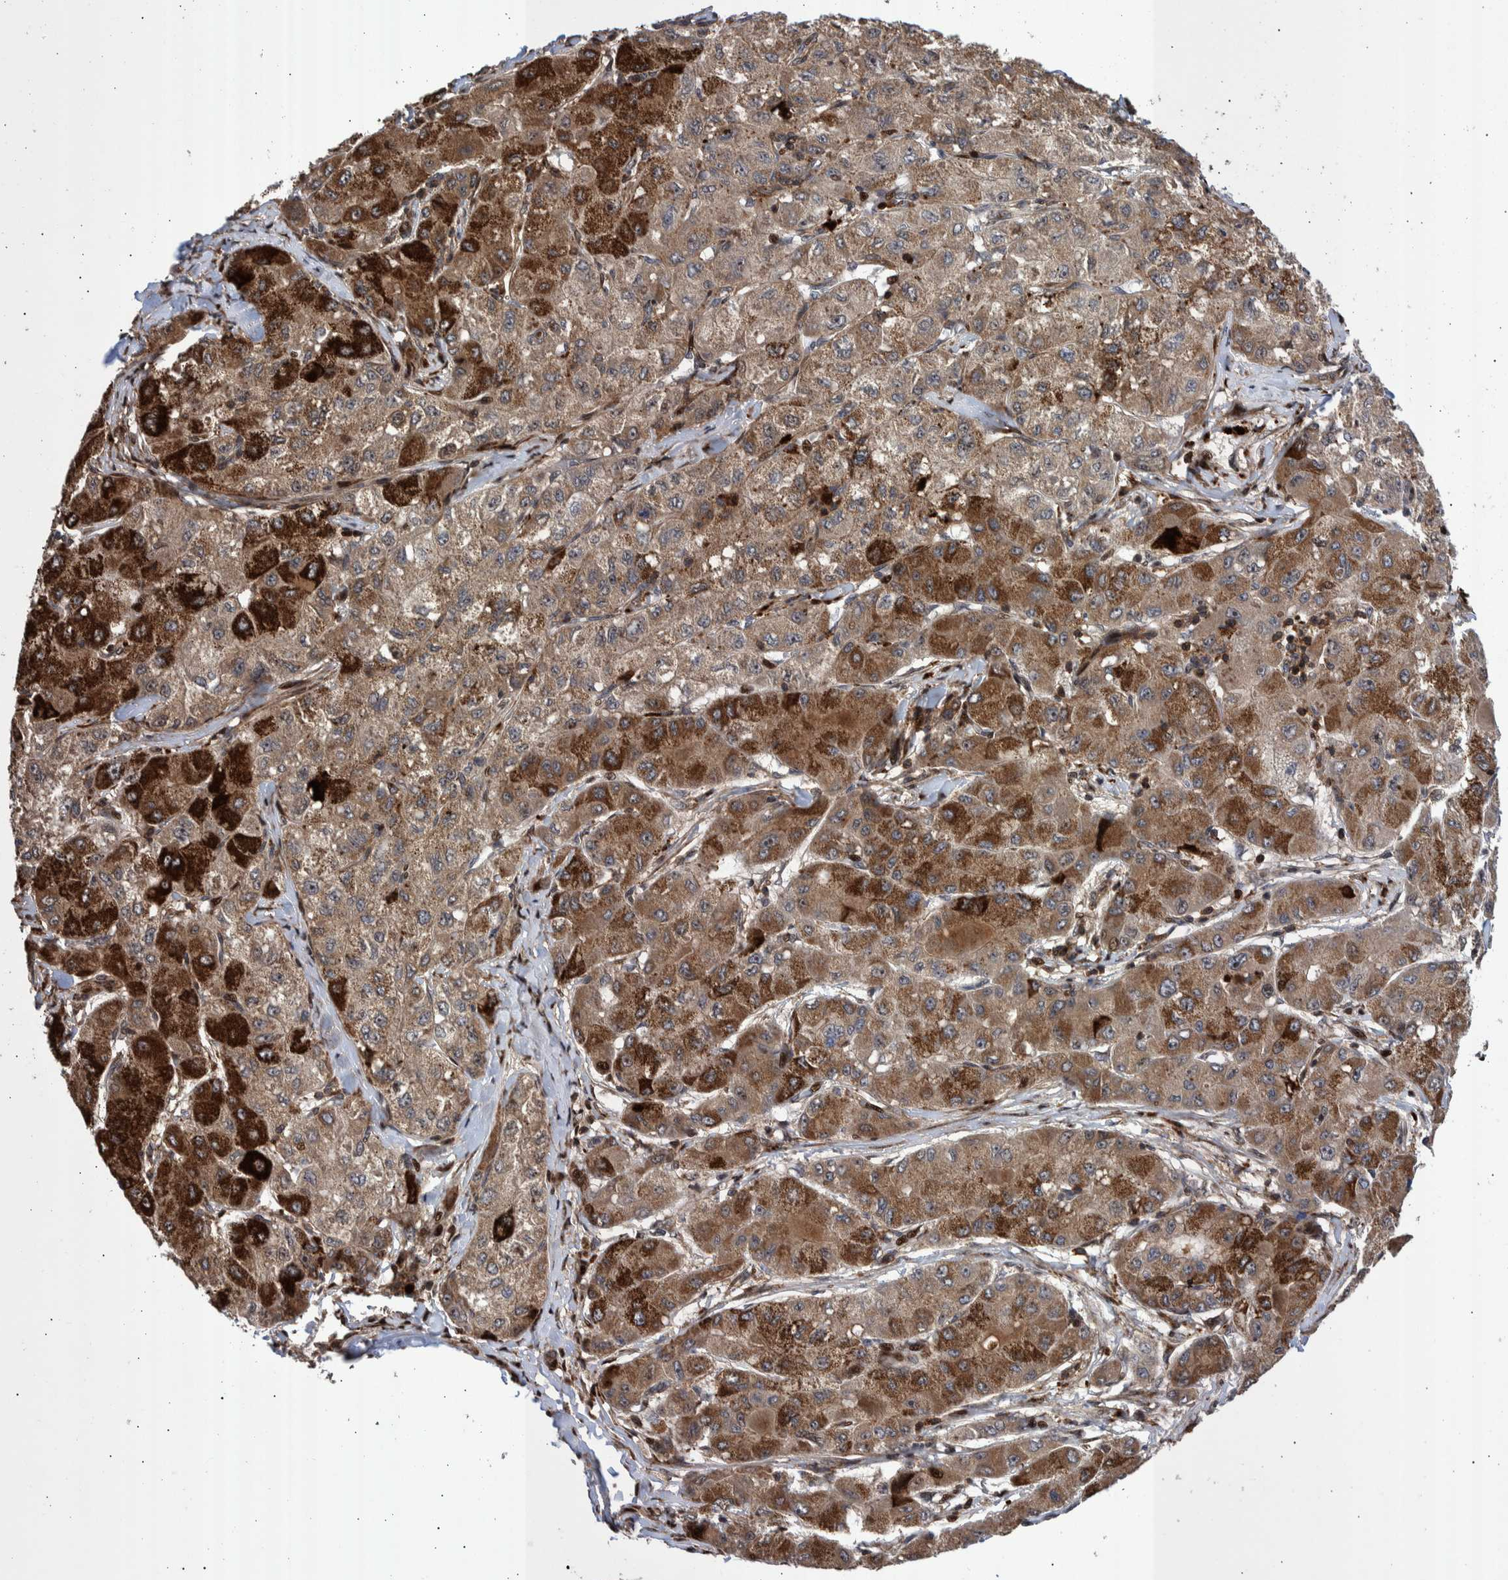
{"staining": {"intensity": "moderate", "quantity": ">75%", "location": "cytoplasmic/membranous"}, "tissue": "liver cancer", "cell_type": "Tumor cells", "image_type": "cancer", "snomed": [{"axis": "morphology", "description": "Carcinoma, Hepatocellular, NOS"}, {"axis": "topography", "description": "Liver"}], "caption": "Protein expression analysis of human liver cancer reveals moderate cytoplasmic/membranous staining in about >75% of tumor cells. The protein is stained brown, and the nuclei are stained in blue (DAB (3,3'-diaminobenzidine) IHC with brightfield microscopy, high magnification).", "gene": "SHISA6", "patient": {"sex": "male", "age": 80}}